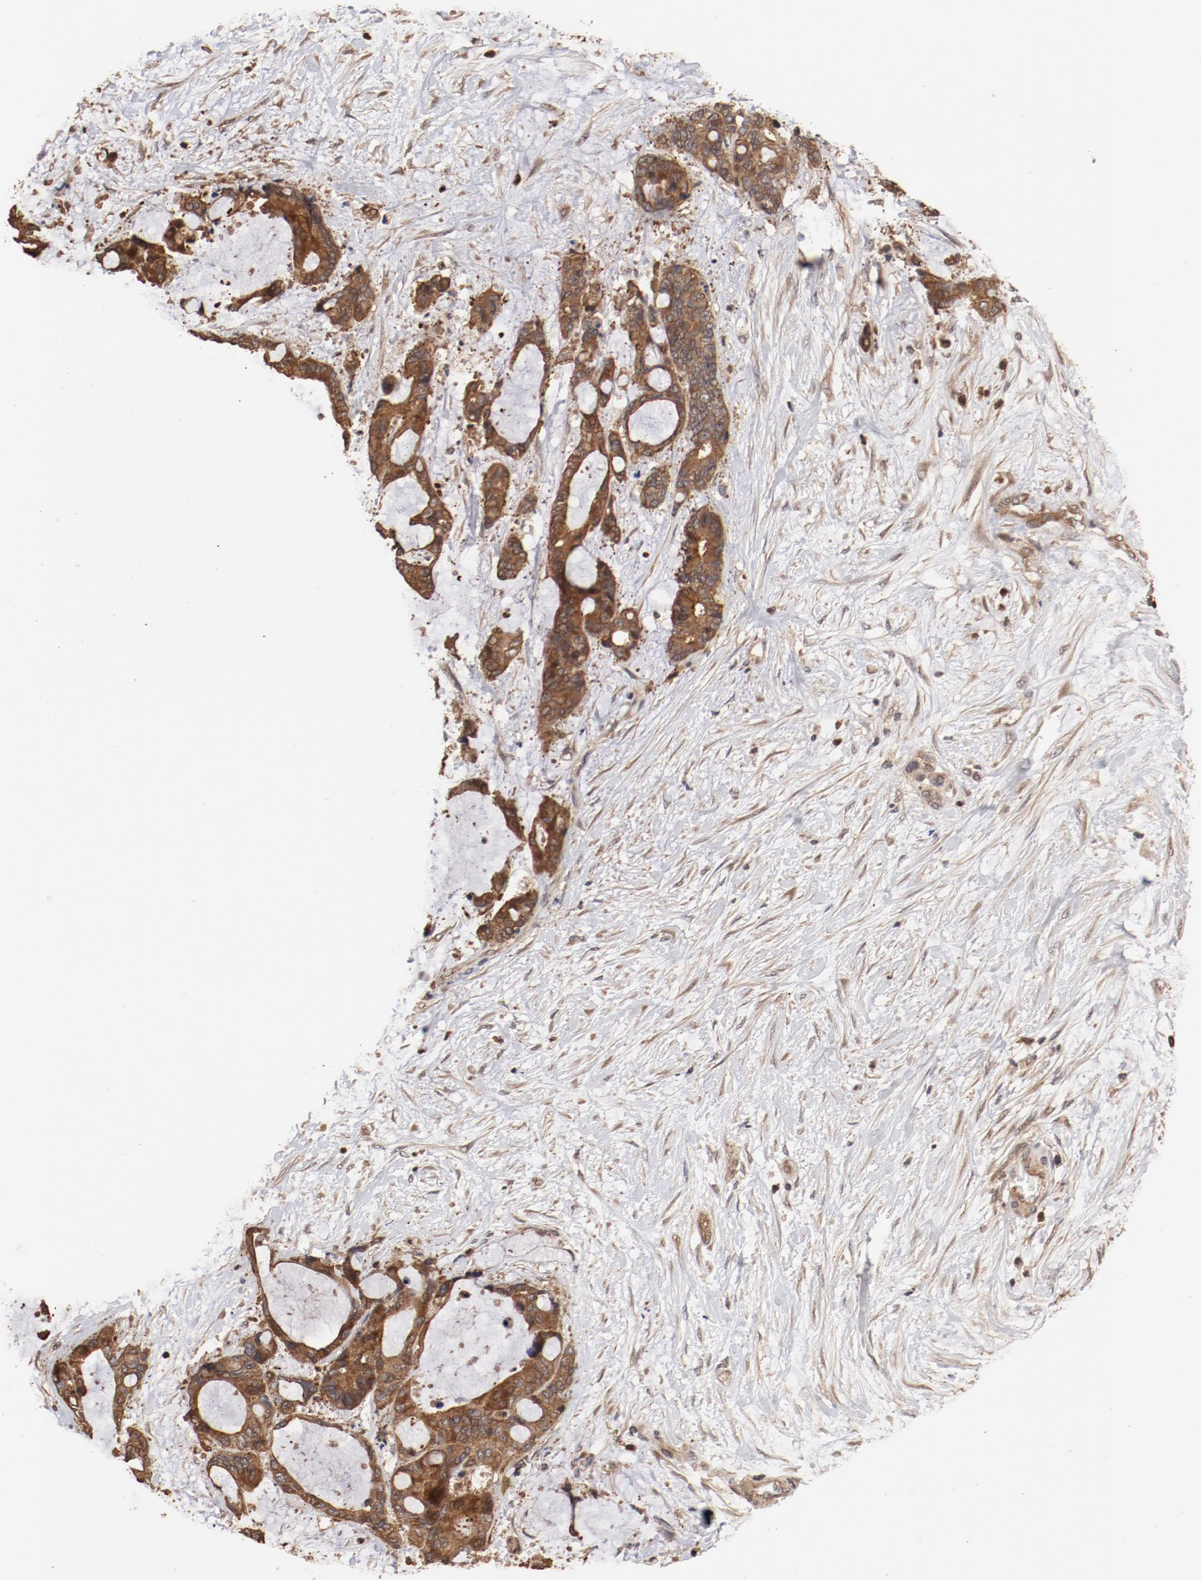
{"staining": {"intensity": "moderate", "quantity": ">75%", "location": "cytoplasmic/membranous"}, "tissue": "liver cancer", "cell_type": "Tumor cells", "image_type": "cancer", "snomed": [{"axis": "morphology", "description": "Cholangiocarcinoma"}, {"axis": "topography", "description": "Liver"}], "caption": "Protein expression by immunohistochemistry shows moderate cytoplasmic/membranous expression in approximately >75% of tumor cells in liver cholangiocarcinoma.", "gene": "GUF1", "patient": {"sex": "female", "age": 73}}